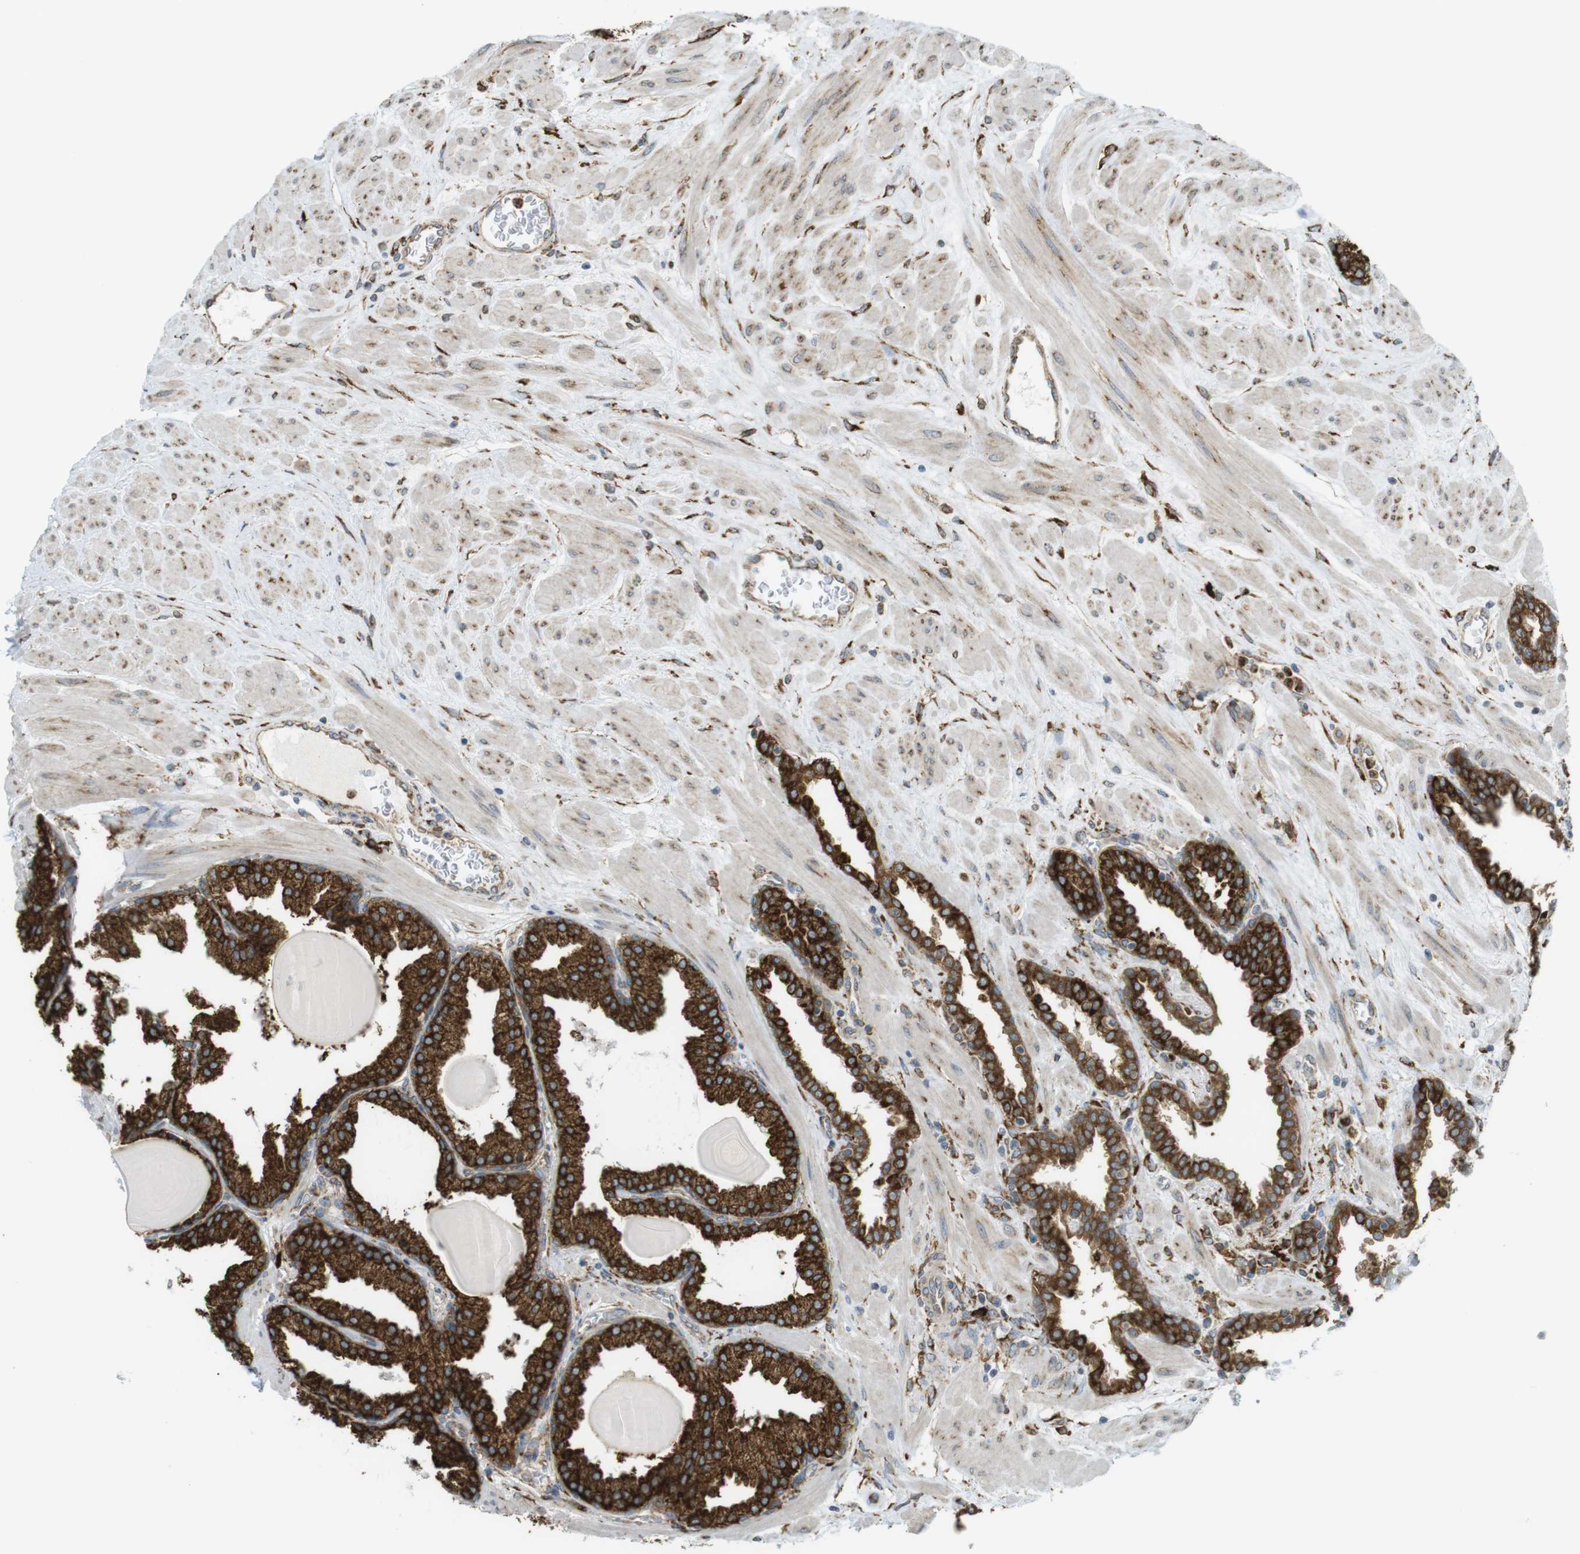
{"staining": {"intensity": "strong", "quantity": ">75%", "location": "cytoplasmic/membranous"}, "tissue": "prostate", "cell_type": "Glandular cells", "image_type": "normal", "snomed": [{"axis": "morphology", "description": "Normal tissue, NOS"}, {"axis": "topography", "description": "Prostate"}], "caption": "Protein analysis of normal prostate displays strong cytoplasmic/membranous positivity in about >75% of glandular cells. The staining was performed using DAB to visualize the protein expression in brown, while the nuclei were stained in blue with hematoxylin (Magnification: 20x).", "gene": "MBOAT2", "patient": {"sex": "male", "age": 51}}